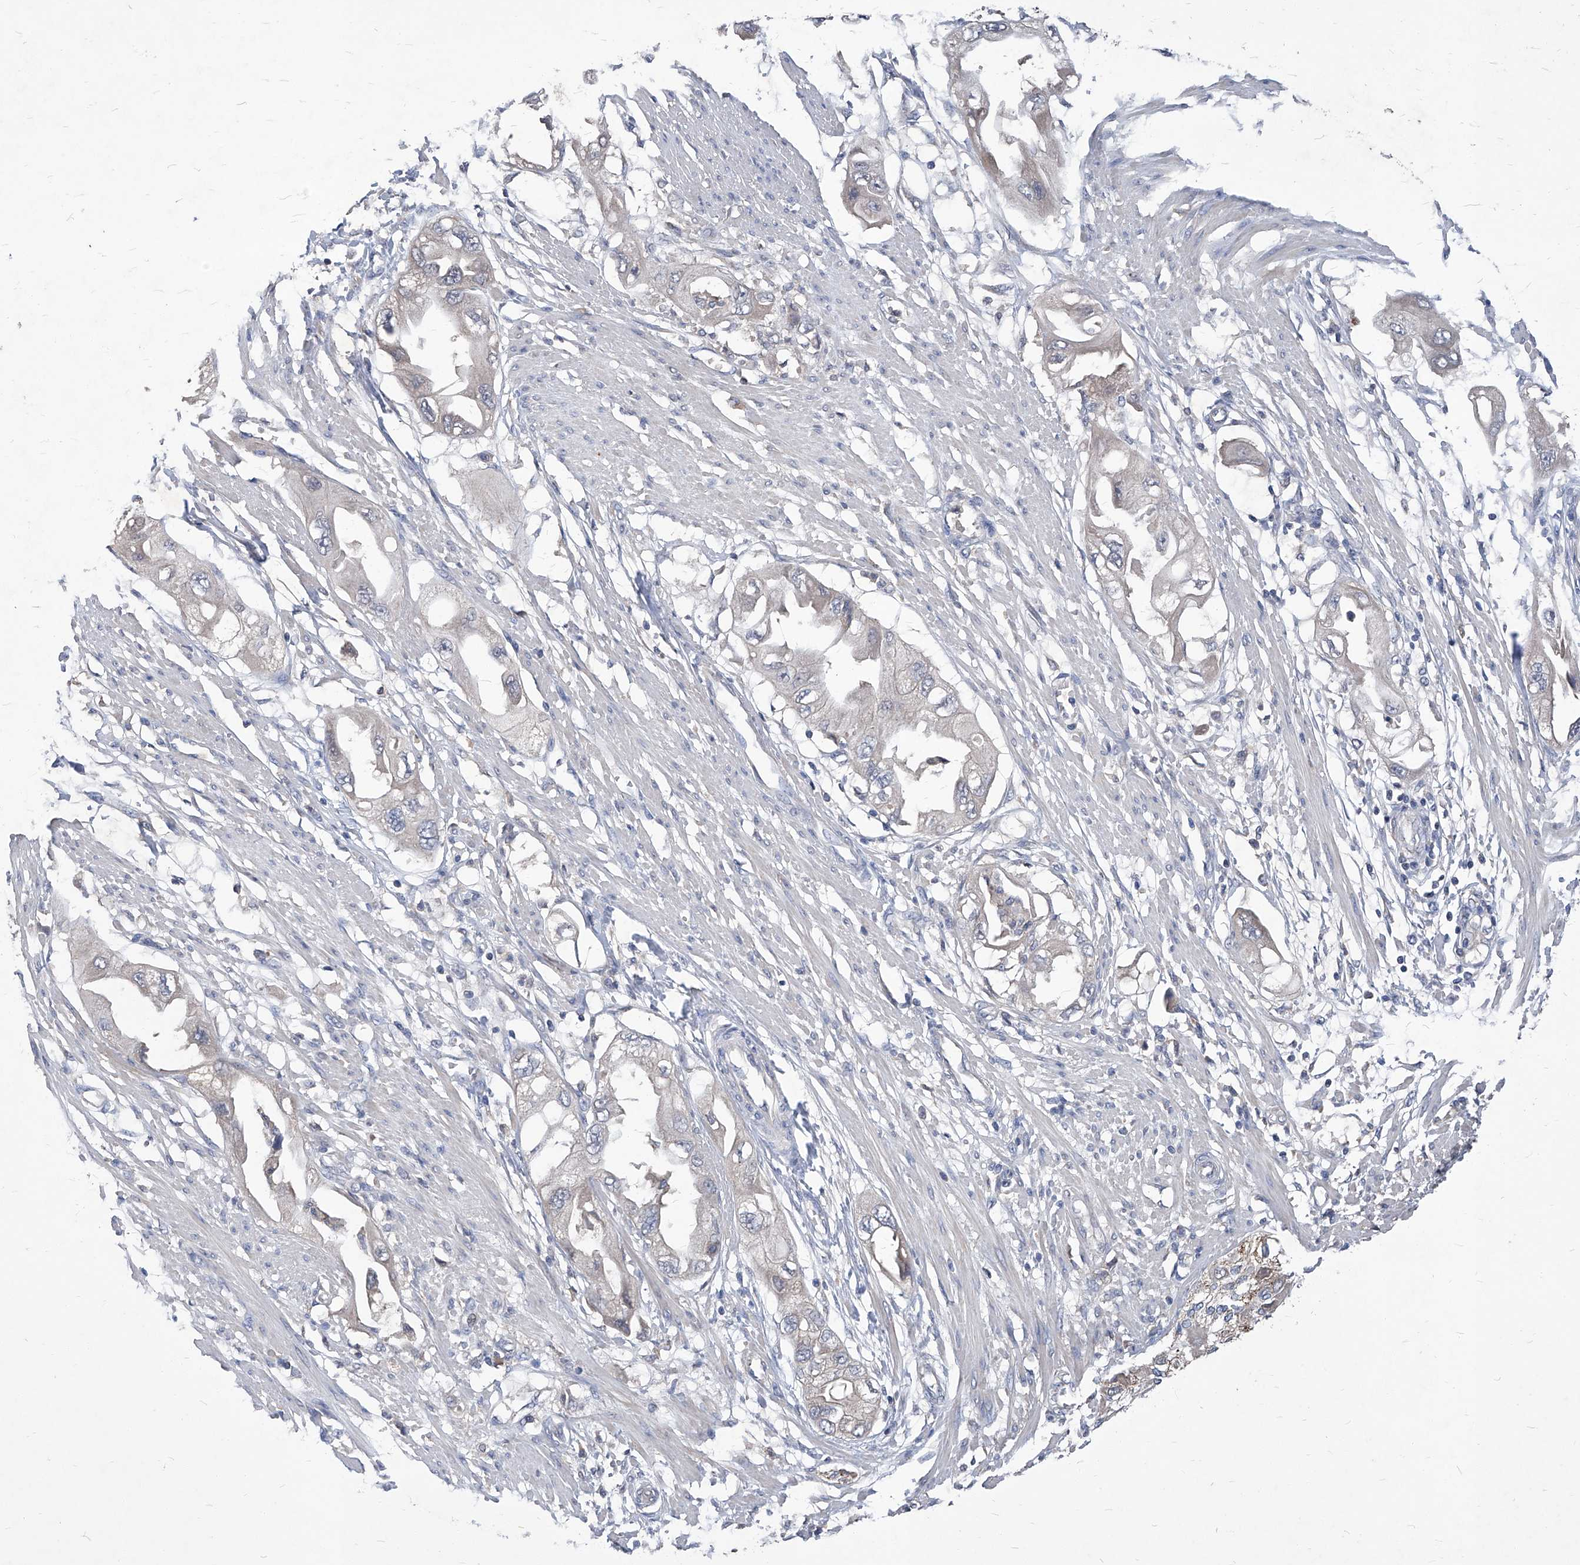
{"staining": {"intensity": "negative", "quantity": "none", "location": "none"}, "tissue": "endometrial cancer", "cell_type": "Tumor cells", "image_type": "cancer", "snomed": [{"axis": "morphology", "description": "Adenocarcinoma, NOS"}, {"axis": "topography", "description": "Endometrium"}], "caption": "This is a photomicrograph of immunohistochemistry staining of endometrial cancer (adenocarcinoma), which shows no positivity in tumor cells.", "gene": "SYNGR1", "patient": {"sex": "female", "age": 67}}